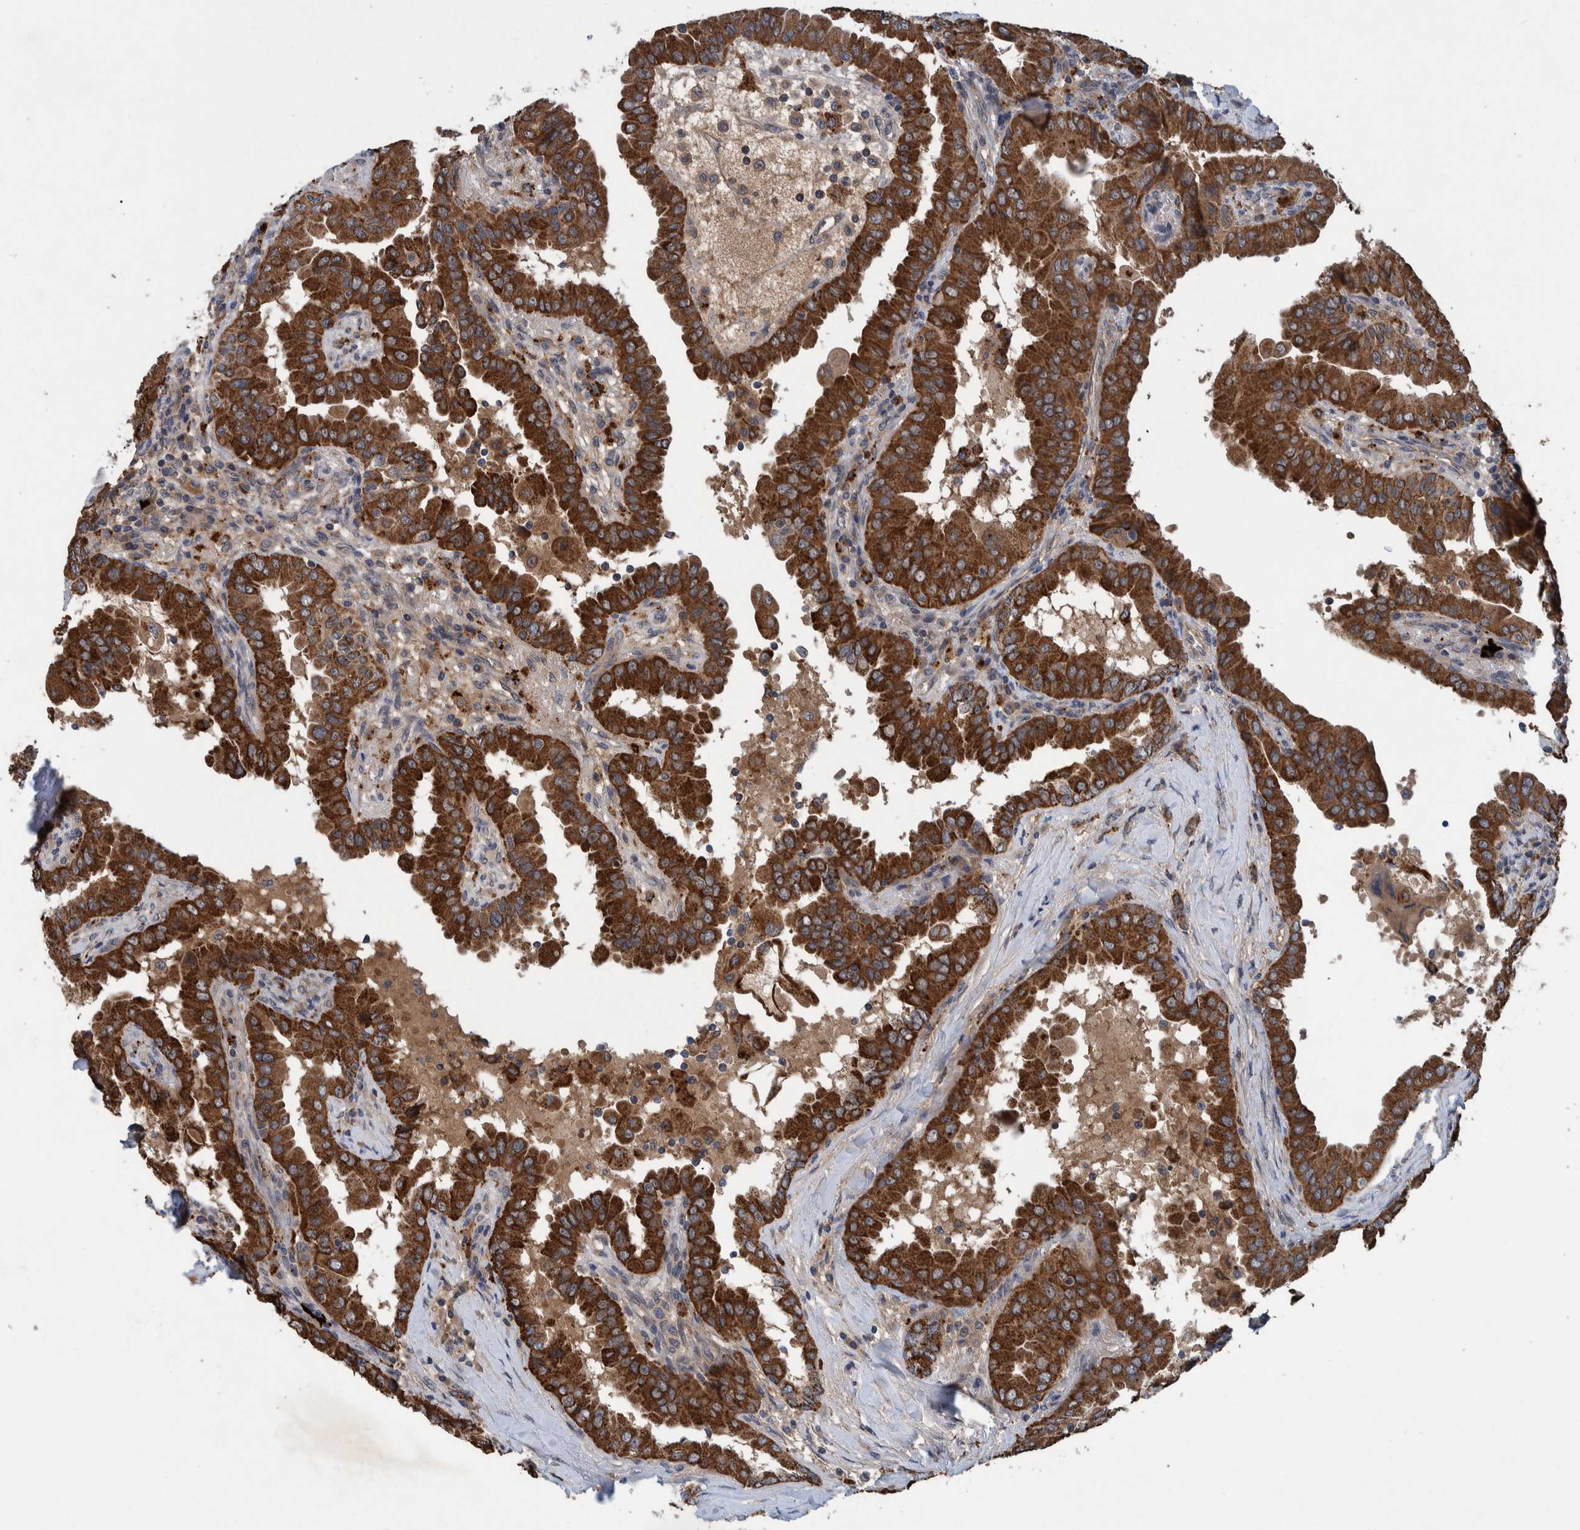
{"staining": {"intensity": "strong", "quantity": ">75%", "location": "cytoplasmic/membranous"}, "tissue": "thyroid cancer", "cell_type": "Tumor cells", "image_type": "cancer", "snomed": [{"axis": "morphology", "description": "Papillary adenocarcinoma, NOS"}, {"axis": "topography", "description": "Thyroid gland"}], "caption": "An immunohistochemistry (IHC) histopathology image of tumor tissue is shown. Protein staining in brown labels strong cytoplasmic/membranous positivity in thyroid cancer (papillary adenocarcinoma) within tumor cells.", "gene": "ITIH3", "patient": {"sex": "male", "age": 33}}